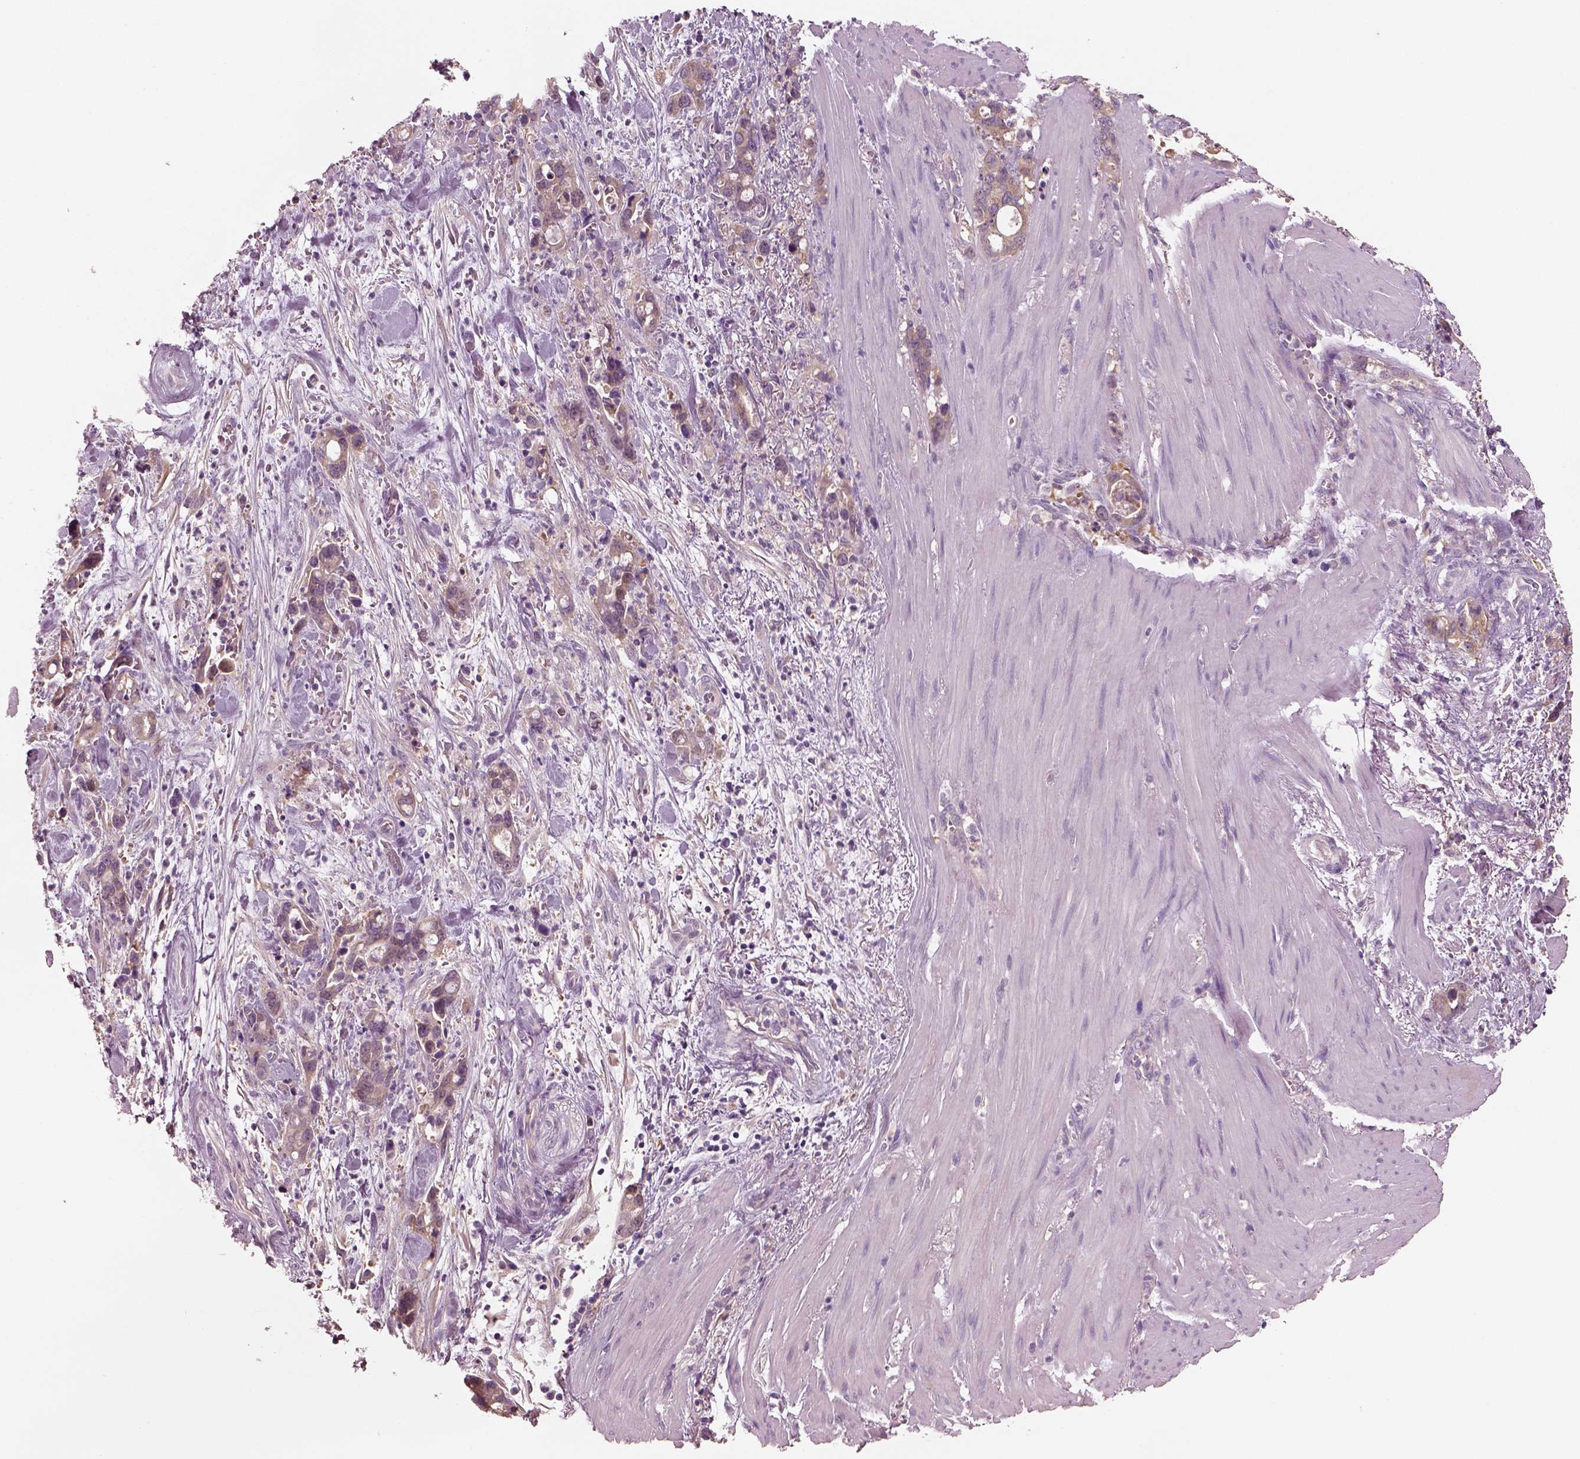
{"staining": {"intensity": "weak", "quantity": ">75%", "location": "cytoplasmic/membranous"}, "tissue": "stomach cancer", "cell_type": "Tumor cells", "image_type": "cancer", "snomed": [{"axis": "morphology", "description": "Normal tissue, NOS"}, {"axis": "morphology", "description": "Adenocarcinoma, NOS"}, {"axis": "topography", "description": "Esophagus"}, {"axis": "topography", "description": "Stomach, upper"}], "caption": "Stomach cancer (adenocarcinoma) stained with a brown dye demonstrates weak cytoplasmic/membranous positive staining in about >75% of tumor cells.", "gene": "ELSPBP1", "patient": {"sex": "male", "age": 74}}